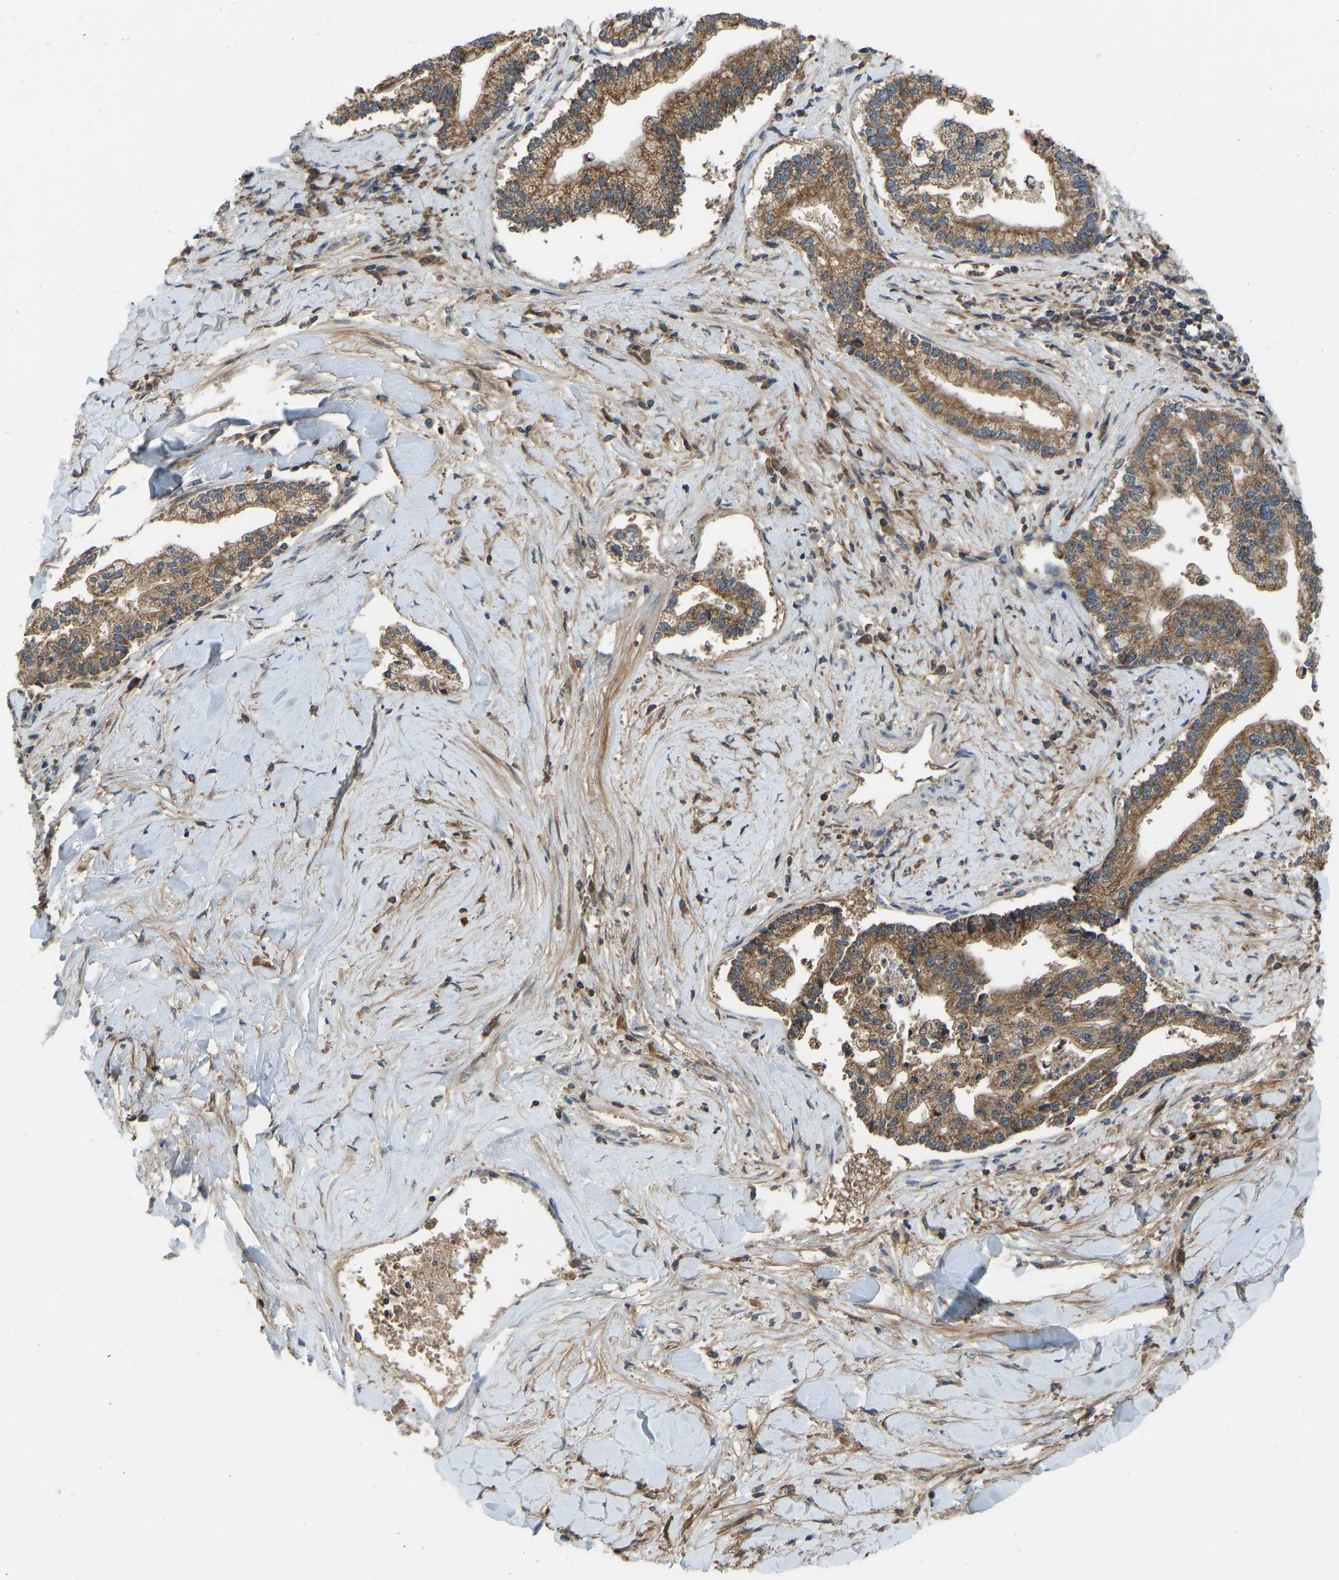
{"staining": {"intensity": "moderate", "quantity": ">75%", "location": "cytoplasmic/membranous"}, "tissue": "liver cancer", "cell_type": "Tumor cells", "image_type": "cancer", "snomed": [{"axis": "morphology", "description": "Cholangiocarcinoma"}, {"axis": "topography", "description": "Liver"}], "caption": "Liver cancer stained for a protein displays moderate cytoplasmic/membranous positivity in tumor cells.", "gene": "ZNF71", "patient": {"sex": "male", "age": 50}}